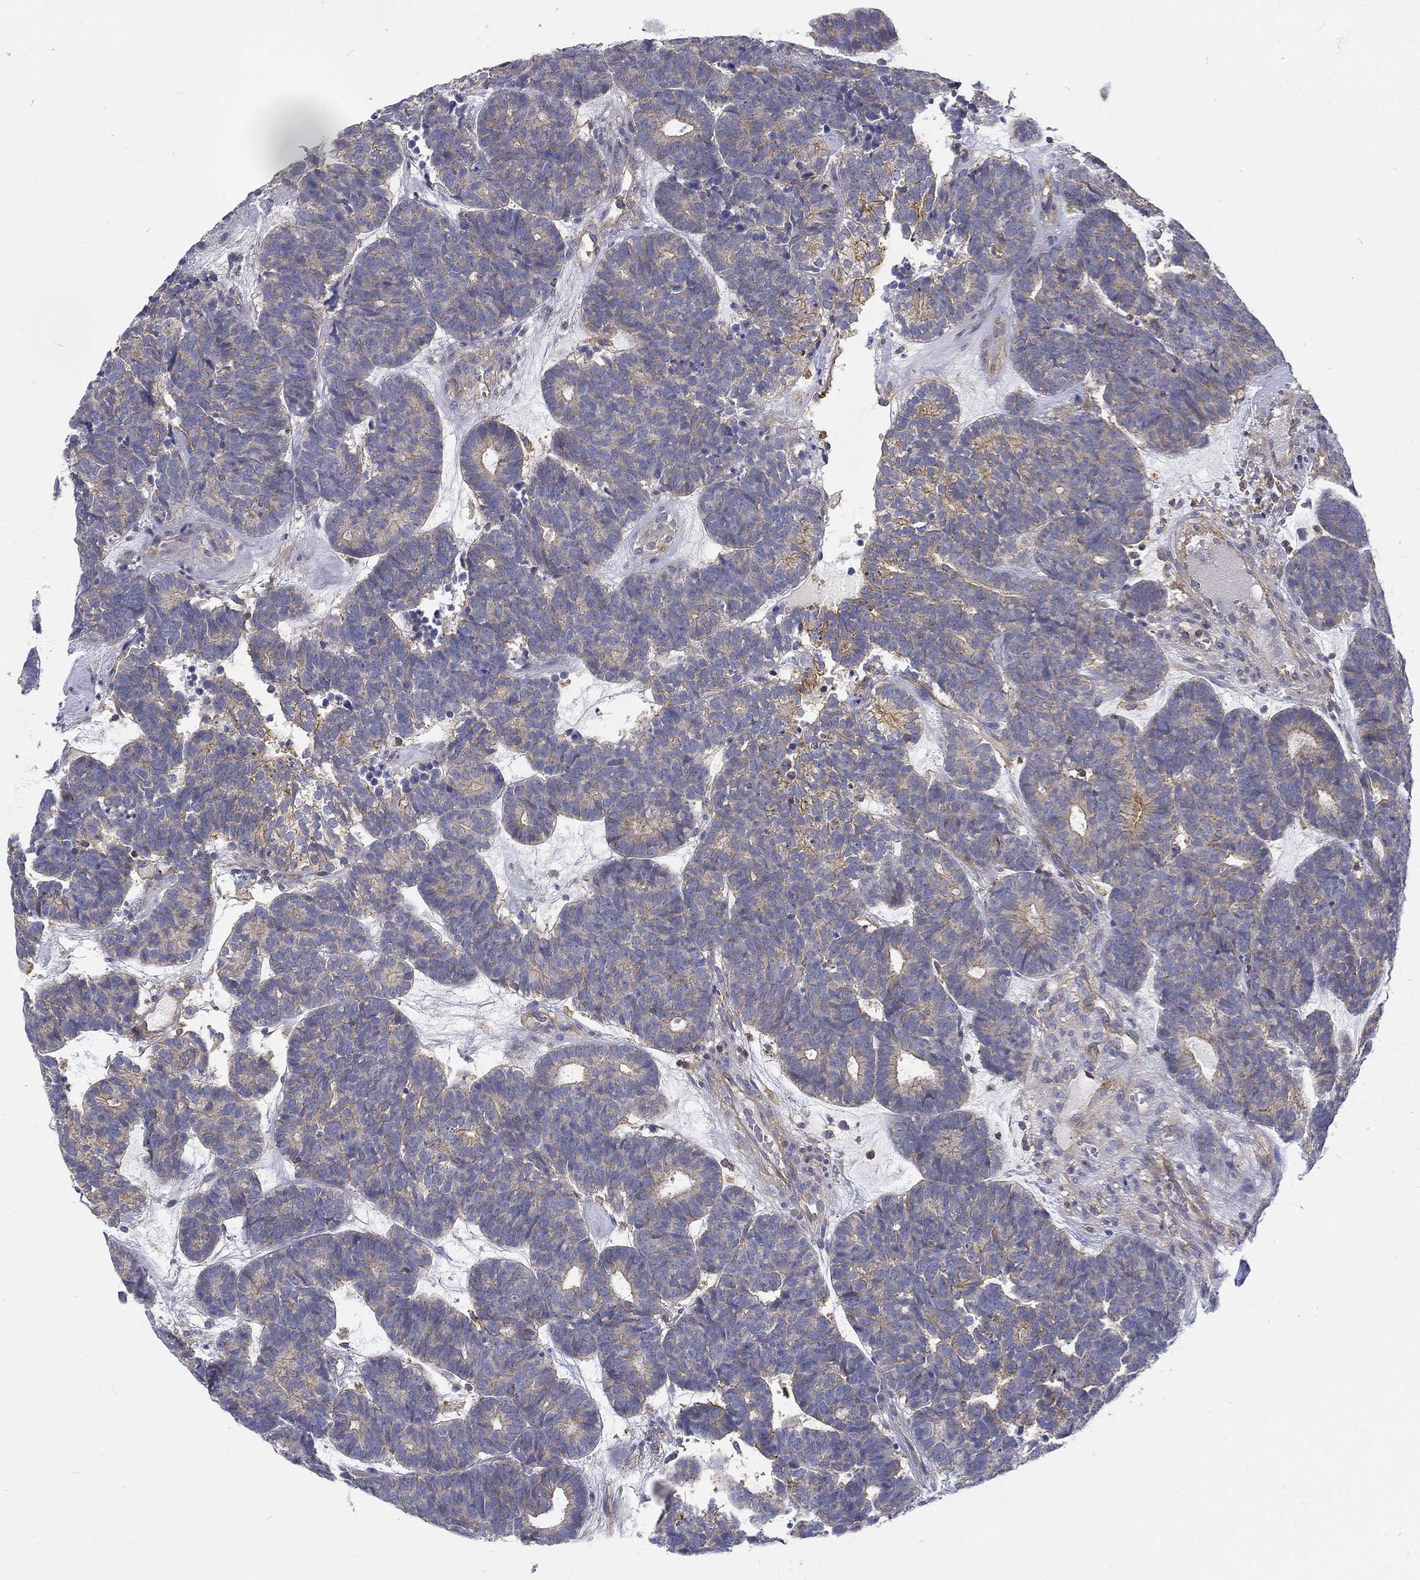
{"staining": {"intensity": "moderate", "quantity": "<25%", "location": "cytoplasmic/membranous"}, "tissue": "head and neck cancer", "cell_type": "Tumor cells", "image_type": "cancer", "snomed": [{"axis": "morphology", "description": "Adenocarcinoma, NOS"}, {"axis": "topography", "description": "Head-Neck"}], "caption": "IHC of human head and neck cancer displays low levels of moderate cytoplasmic/membranous positivity in about <25% of tumor cells.", "gene": "MTMR11", "patient": {"sex": "female", "age": 81}}